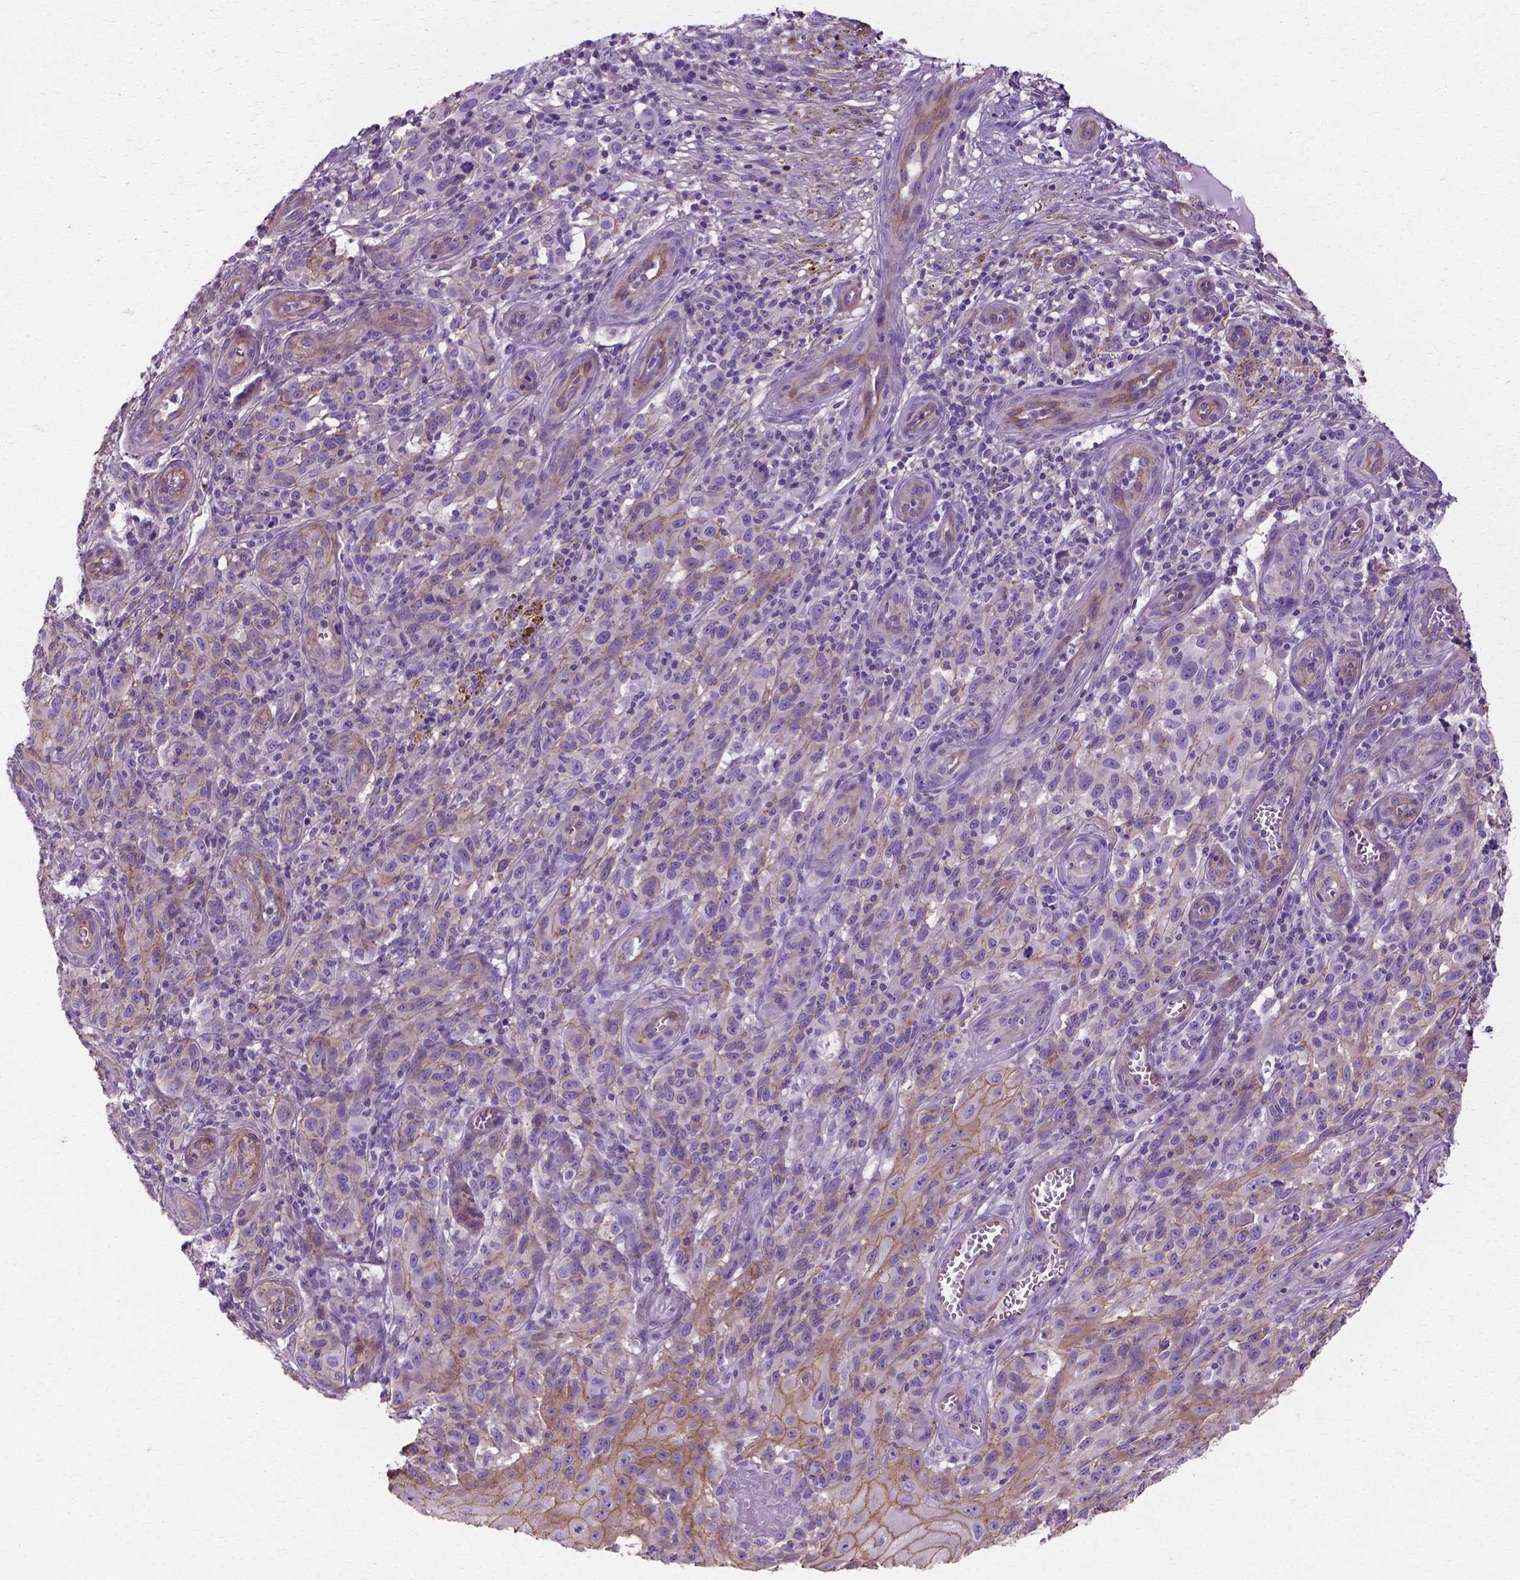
{"staining": {"intensity": "weak", "quantity": "<25%", "location": "cytoplasmic/membranous"}, "tissue": "melanoma", "cell_type": "Tumor cells", "image_type": "cancer", "snomed": [{"axis": "morphology", "description": "Malignant melanoma, NOS"}, {"axis": "topography", "description": "Skin"}], "caption": "Tumor cells are negative for protein expression in human melanoma.", "gene": "CFAP157", "patient": {"sex": "female", "age": 53}}